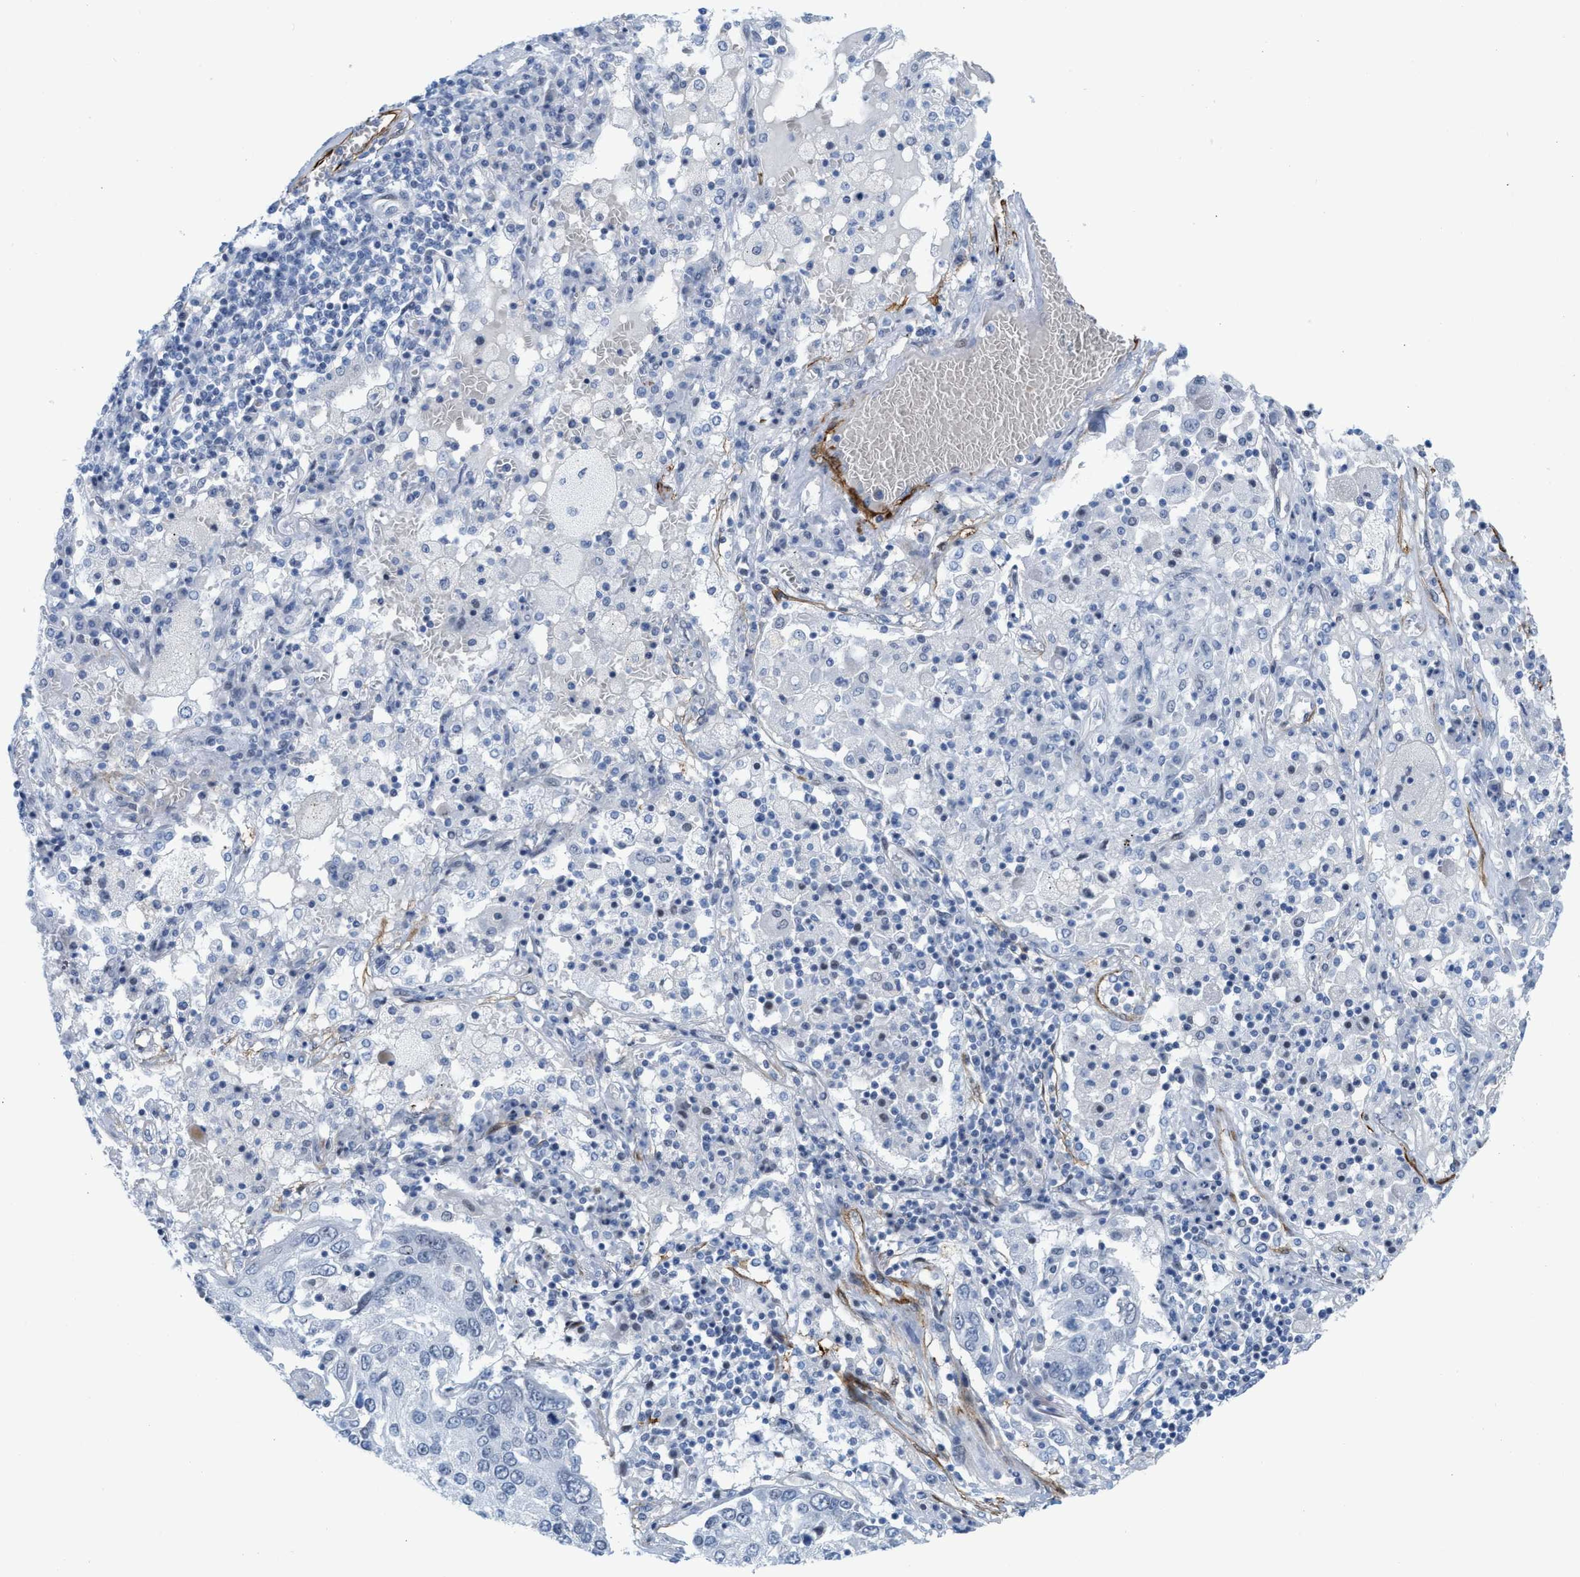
{"staining": {"intensity": "negative", "quantity": "none", "location": "none"}, "tissue": "lung cancer", "cell_type": "Tumor cells", "image_type": "cancer", "snomed": [{"axis": "morphology", "description": "Squamous cell carcinoma, NOS"}, {"axis": "topography", "description": "Lung"}], "caption": "Human lung squamous cell carcinoma stained for a protein using immunohistochemistry (IHC) displays no expression in tumor cells.", "gene": "TAGLN", "patient": {"sex": "male", "age": 65}}